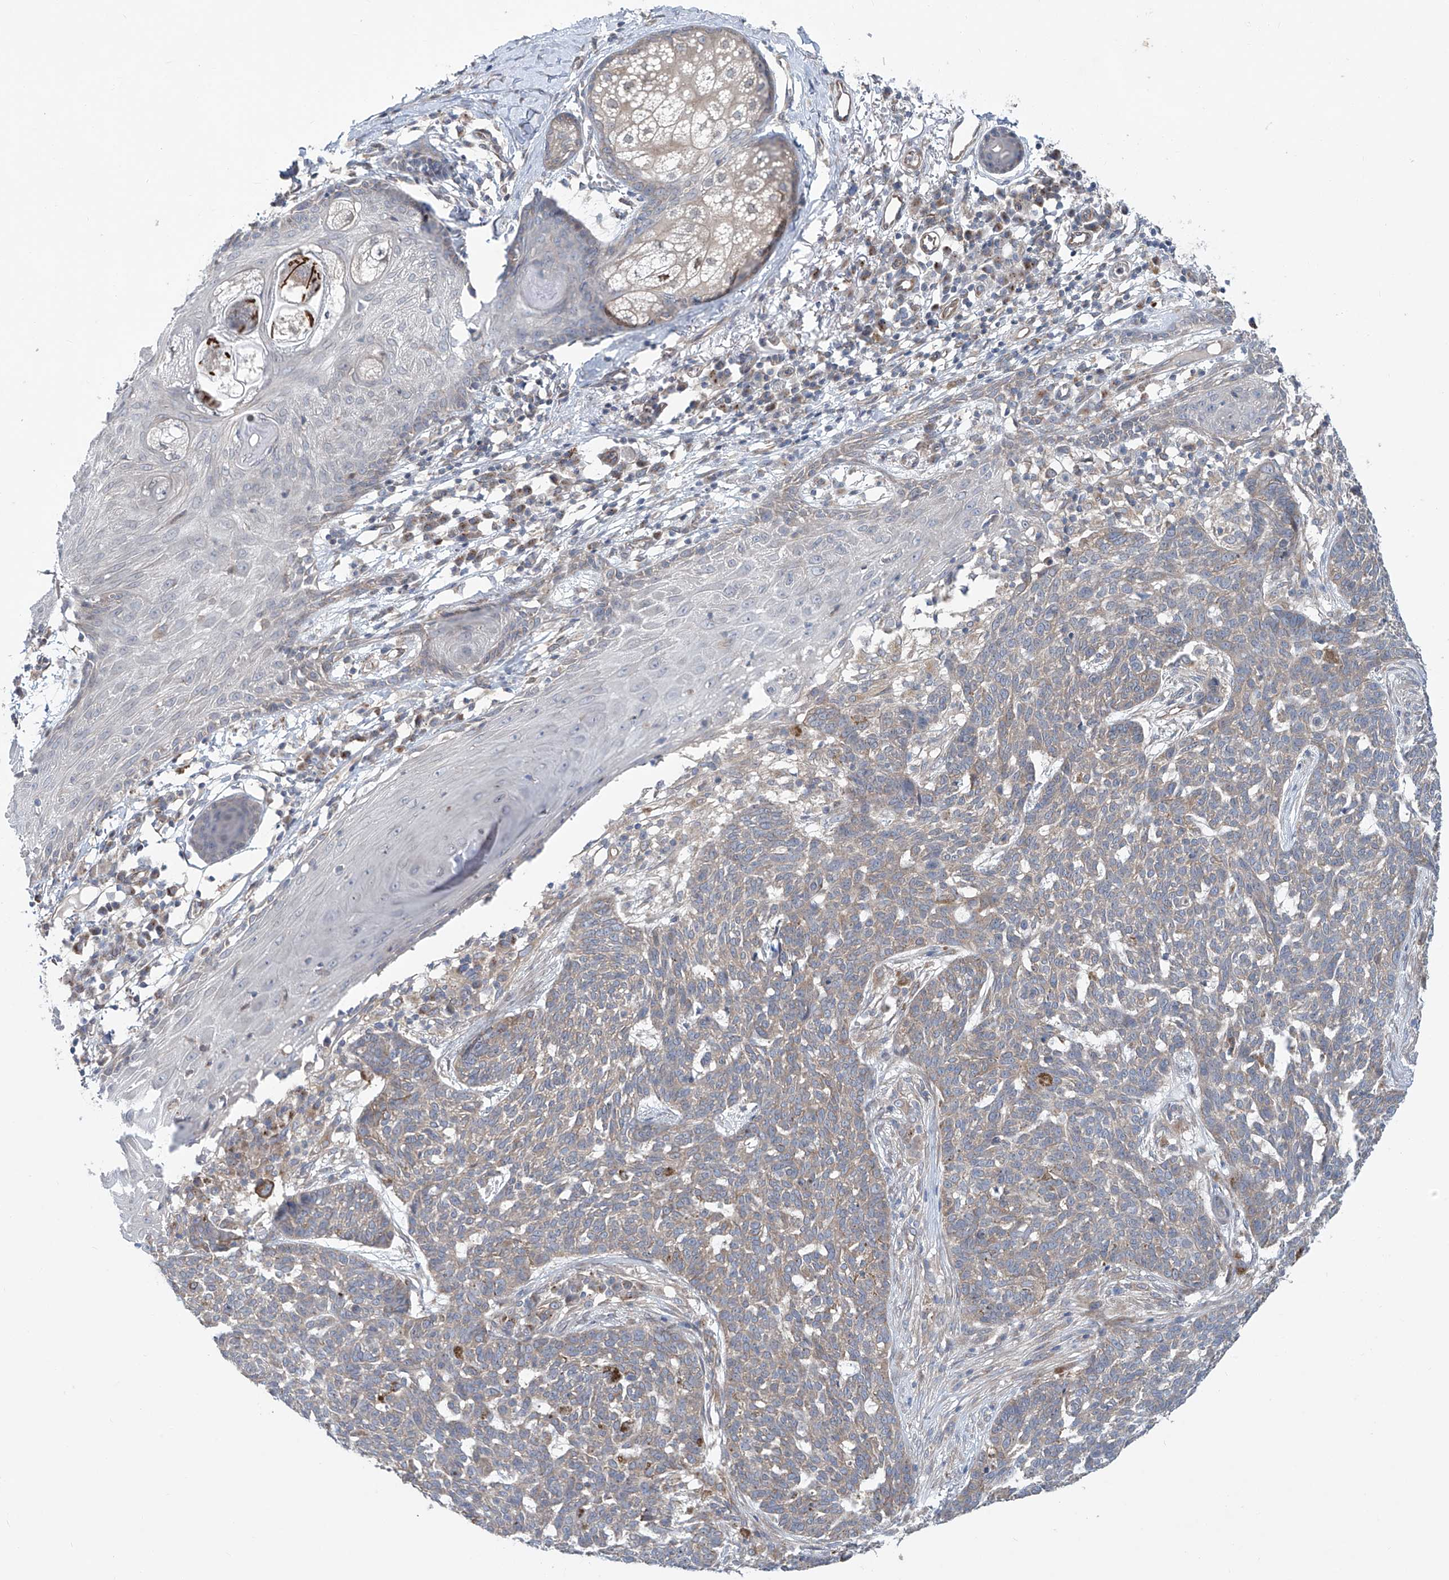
{"staining": {"intensity": "weak", "quantity": "25%-75%", "location": "cytoplasmic/membranous"}, "tissue": "skin cancer", "cell_type": "Tumor cells", "image_type": "cancer", "snomed": [{"axis": "morphology", "description": "Basal cell carcinoma"}, {"axis": "topography", "description": "Skin"}], "caption": "The micrograph reveals staining of basal cell carcinoma (skin), revealing weak cytoplasmic/membranous protein expression (brown color) within tumor cells.", "gene": "KLC4", "patient": {"sex": "male", "age": 85}}